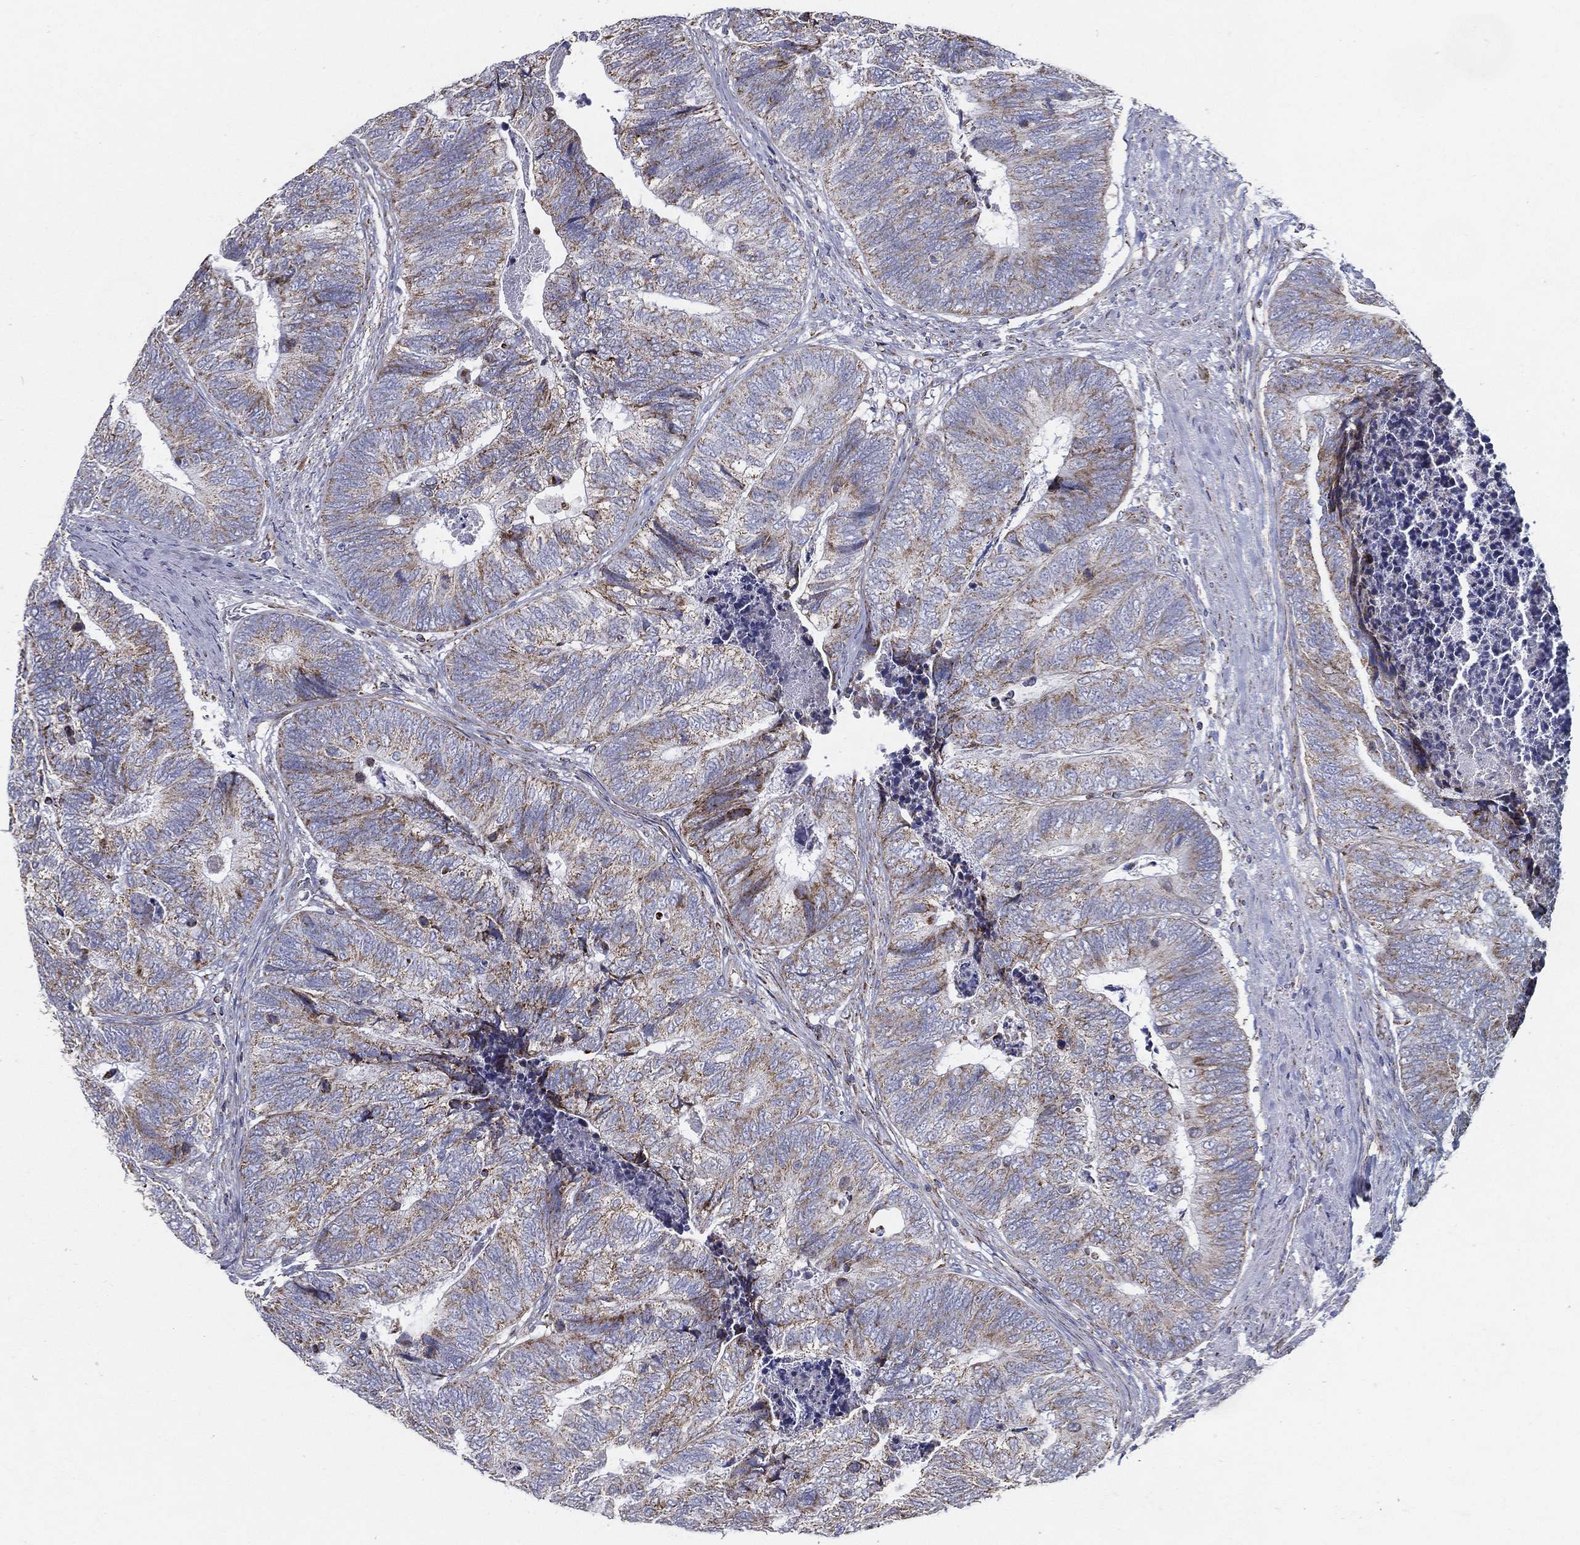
{"staining": {"intensity": "moderate", "quantity": "25%-75%", "location": "cytoplasmic/membranous"}, "tissue": "colorectal cancer", "cell_type": "Tumor cells", "image_type": "cancer", "snomed": [{"axis": "morphology", "description": "Adenocarcinoma, NOS"}, {"axis": "topography", "description": "Colon"}], "caption": "Brown immunohistochemical staining in colorectal cancer (adenocarcinoma) shows moderate cytoplasmic/membranous positivity in about 25%-75% of tumor cells.", "gene": "SFXN1", "patient": {"sex": "female", "age": 67}}